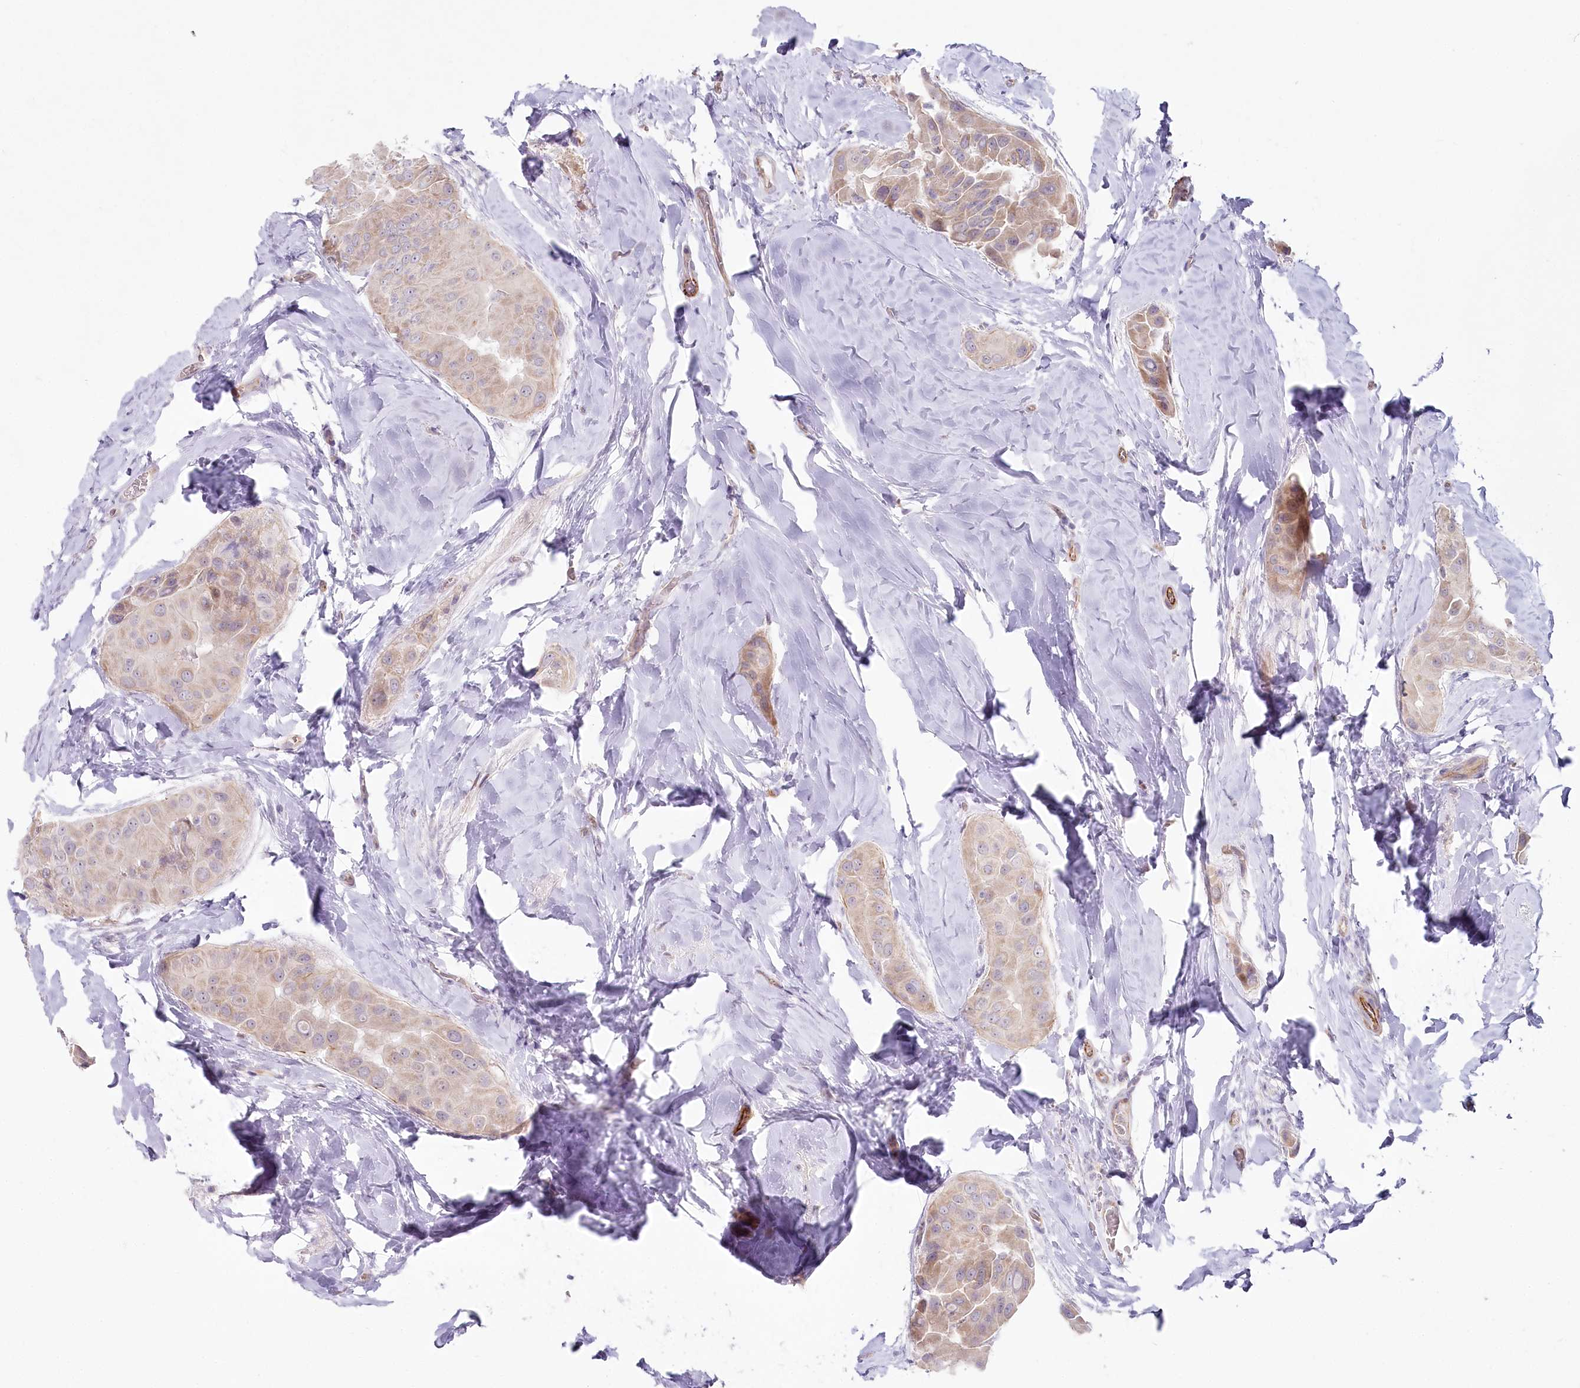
{"staining": {"intensity": "weak", "quantity": ">75%", "location": "cytoplasmic/membranous"}, "tissue": "thyroid cancer", "cell_type": "Tumor cells", "image_type": "cancer", "snomed": [{"axis": "morphology", "description": "Papillary adenocarcinoma, NOS"}, {"axis": "topography", "description": "Thyroid gland"}], "caption": "Weak cytoplasmic/membranous staining is seen in approximately >75% of tumor cells in thyroid cancer (papillary adenocarcinoma). The staining was performed using DAB to visualize the protein expression in brown, while the nuclei were stained in blue with hematoxylin (Magnification: 20x).", "gene": "ABHD8", "patient": {"sex": "male", "age": 33}}